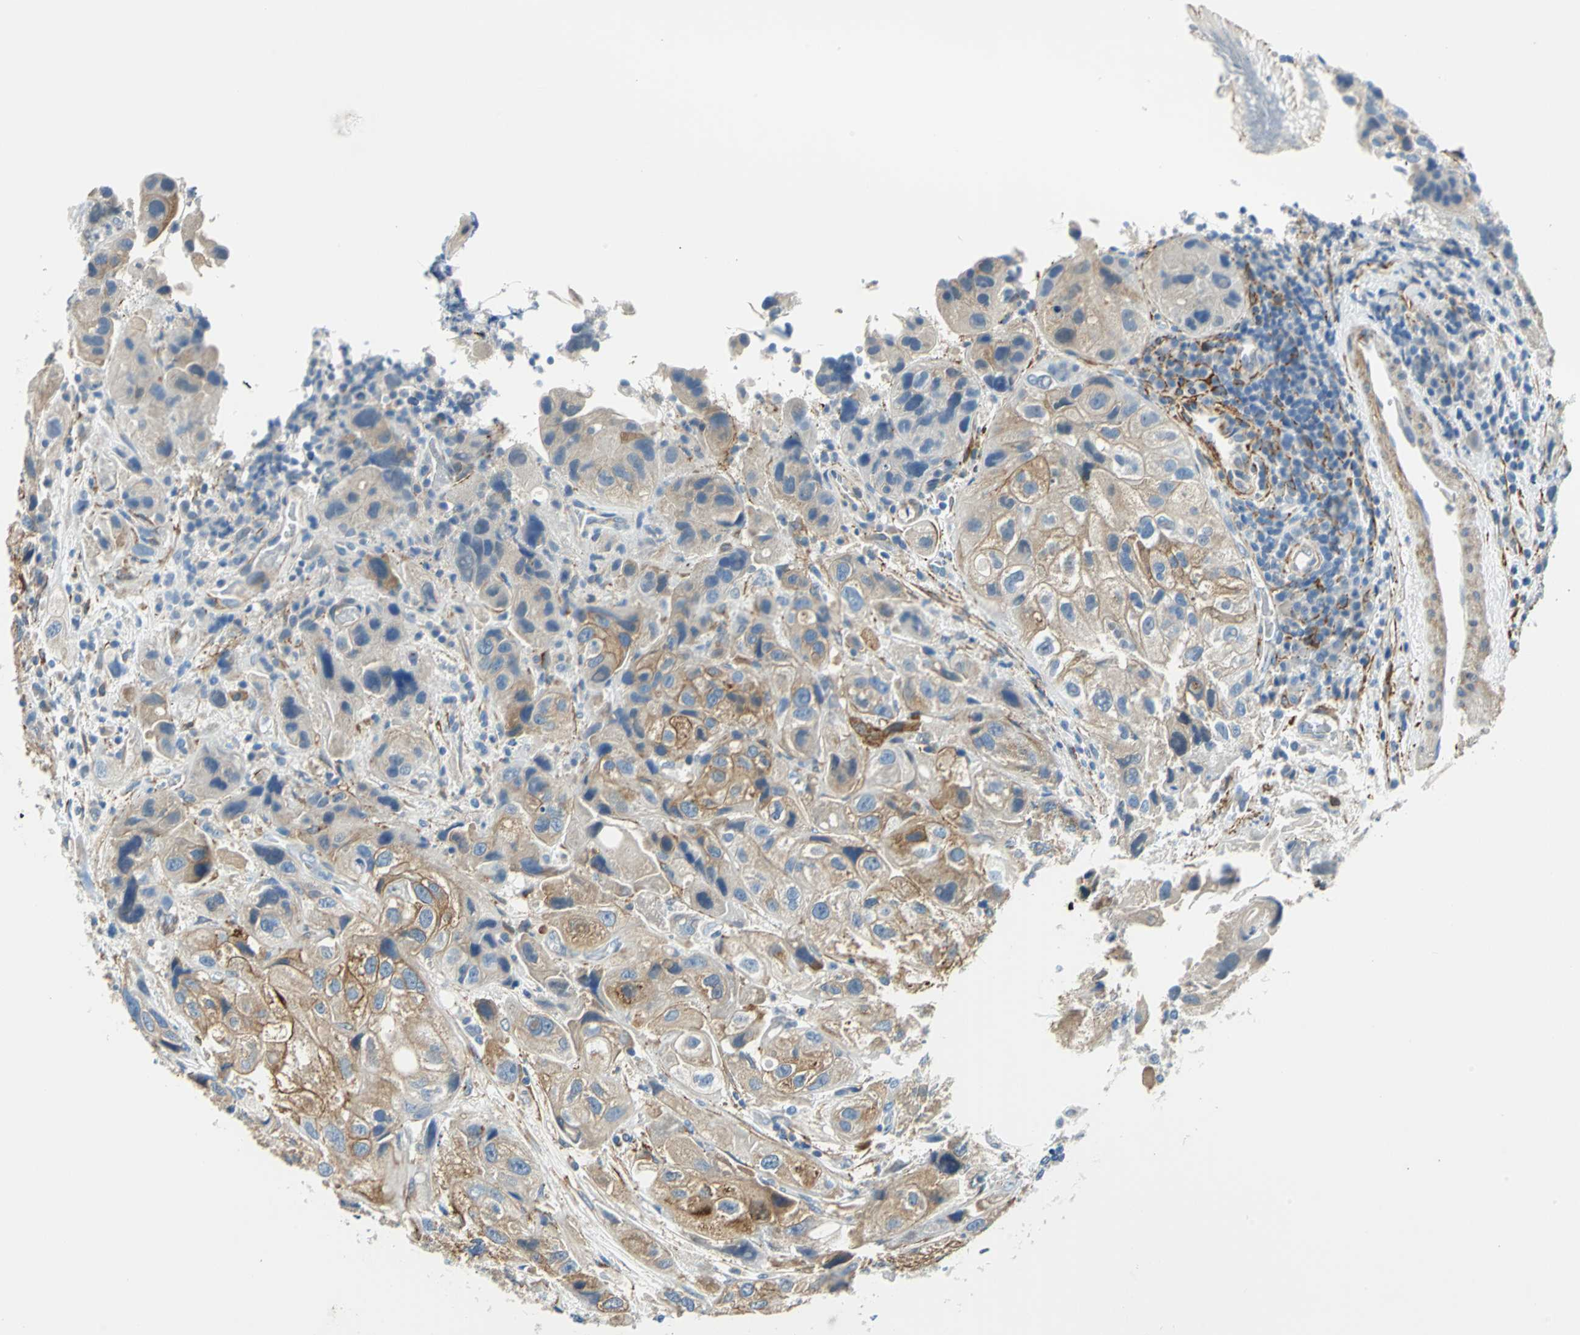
{"staining": {"intensity": "moderate", "quantity": ">75%", "location": "cytoplasmic/membranous"}, "tissue": "urothelial cancer", "cell_type": "Tumor cells", "image_type": "cancer", "snomed": [{"axis": "morphology", "description": "Urothelial carcinoma, High grade"}, {"axis": "topography", "description": "Urinary bladder"}], "caption": "This histopathology image exhibits urothelial carcinoma (high-grade) stained with immunohistochemistry to label a protein in brown. The cytoplasmic/membranous of tumor cells show moderate positivity for the protein. Nuclei are counter-stained blue.", "gene": "AKAP12", "patient": {"sex": "female", "age": 64}}